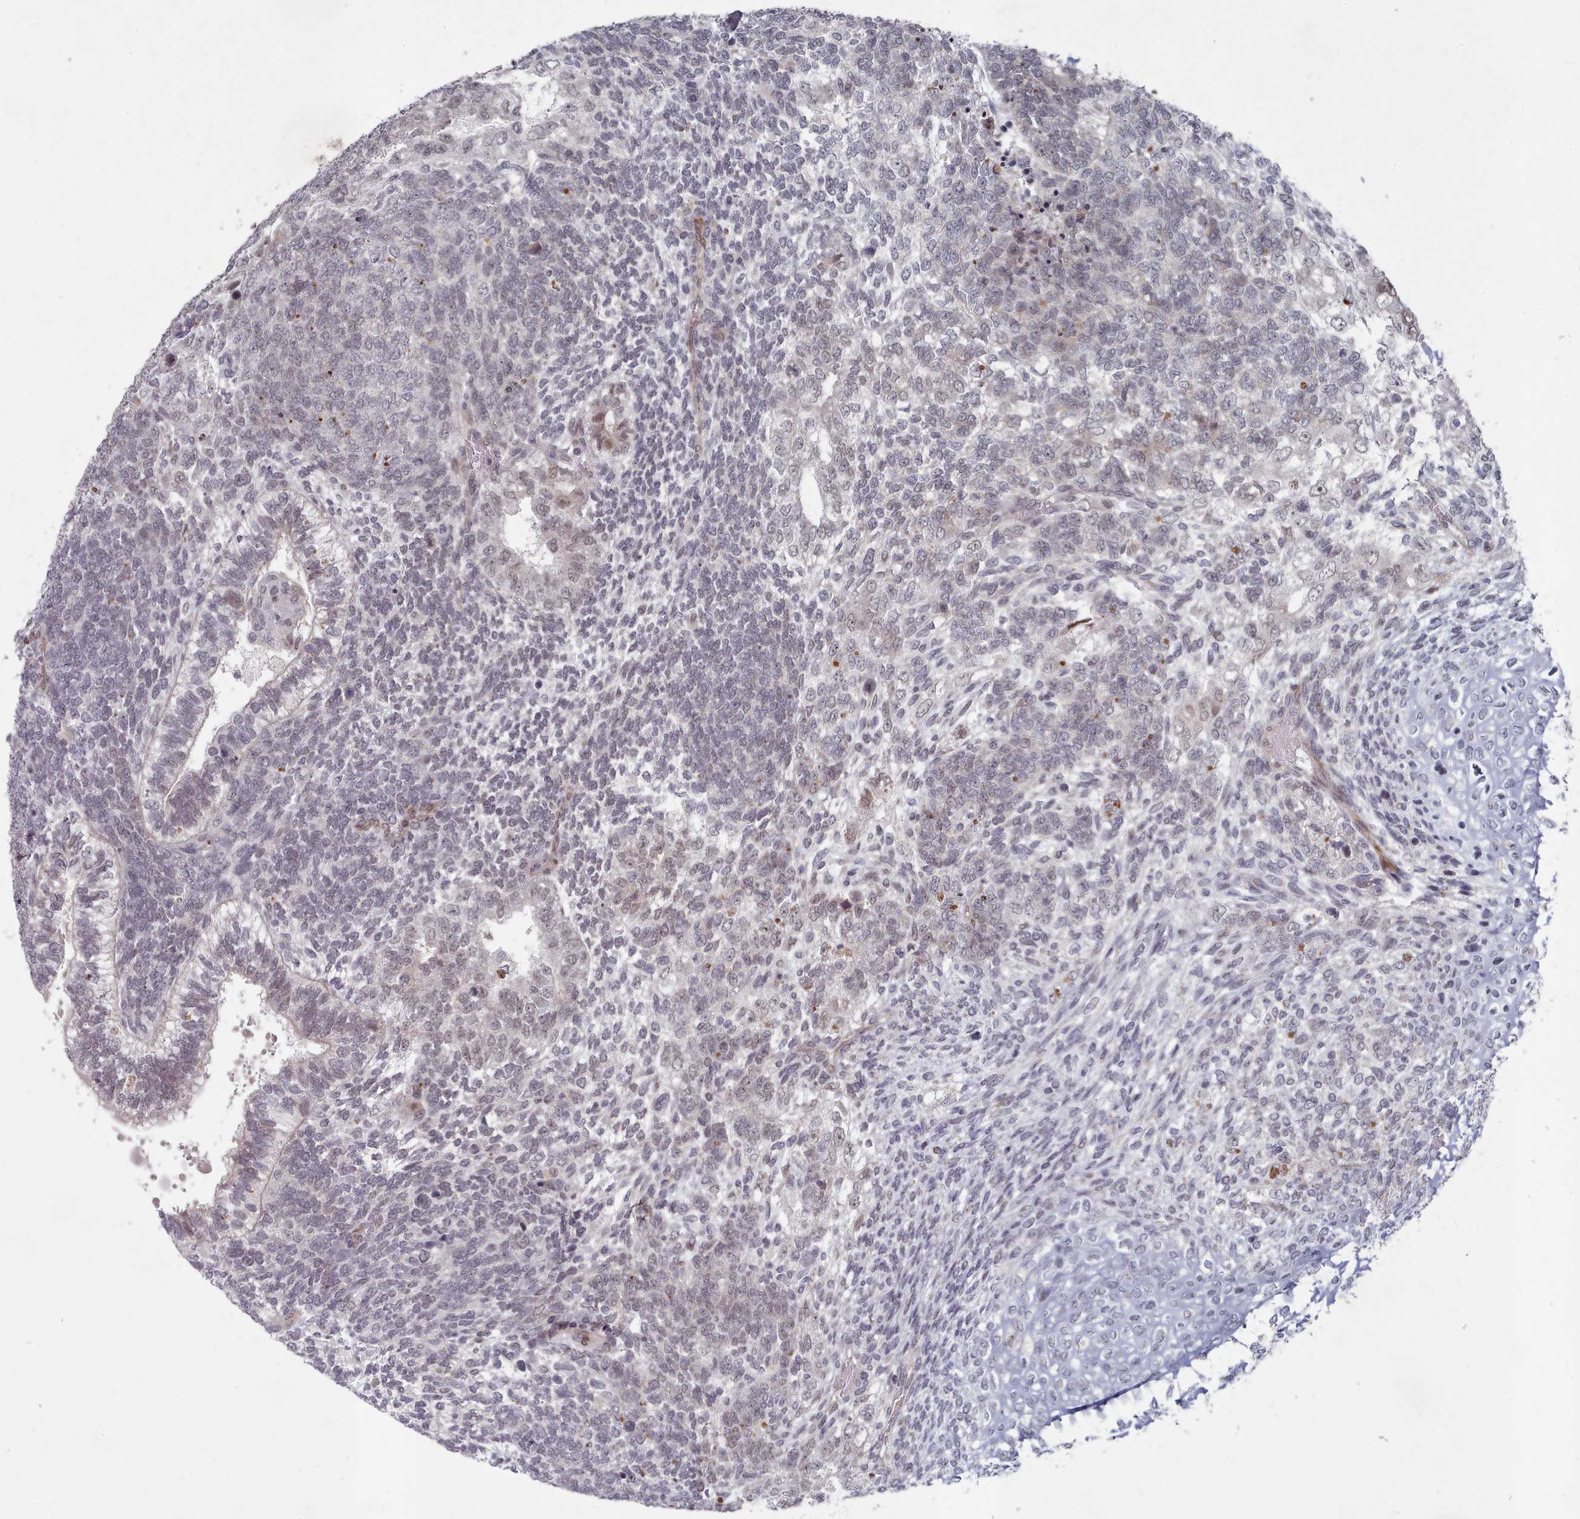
{"staining": {"intensity": "negative", "quantity": "none", "location": "none"}, "tissue": "testis cancer", "cell_type": "Tumor cells", "image_type": "cancer", "snomed": [{"axis": "morphology", "description": "Carcinoma, Embryonal, NOS"}, {"axis": "topography", "description": "Testis"}], "caption": "The IHC photomicrograph has no significant positivity in tumor cells of embryonal carcinoma (testis) tissue.", "gene": "CPSF4", "patient": {"sex": "male", "age": 23}}